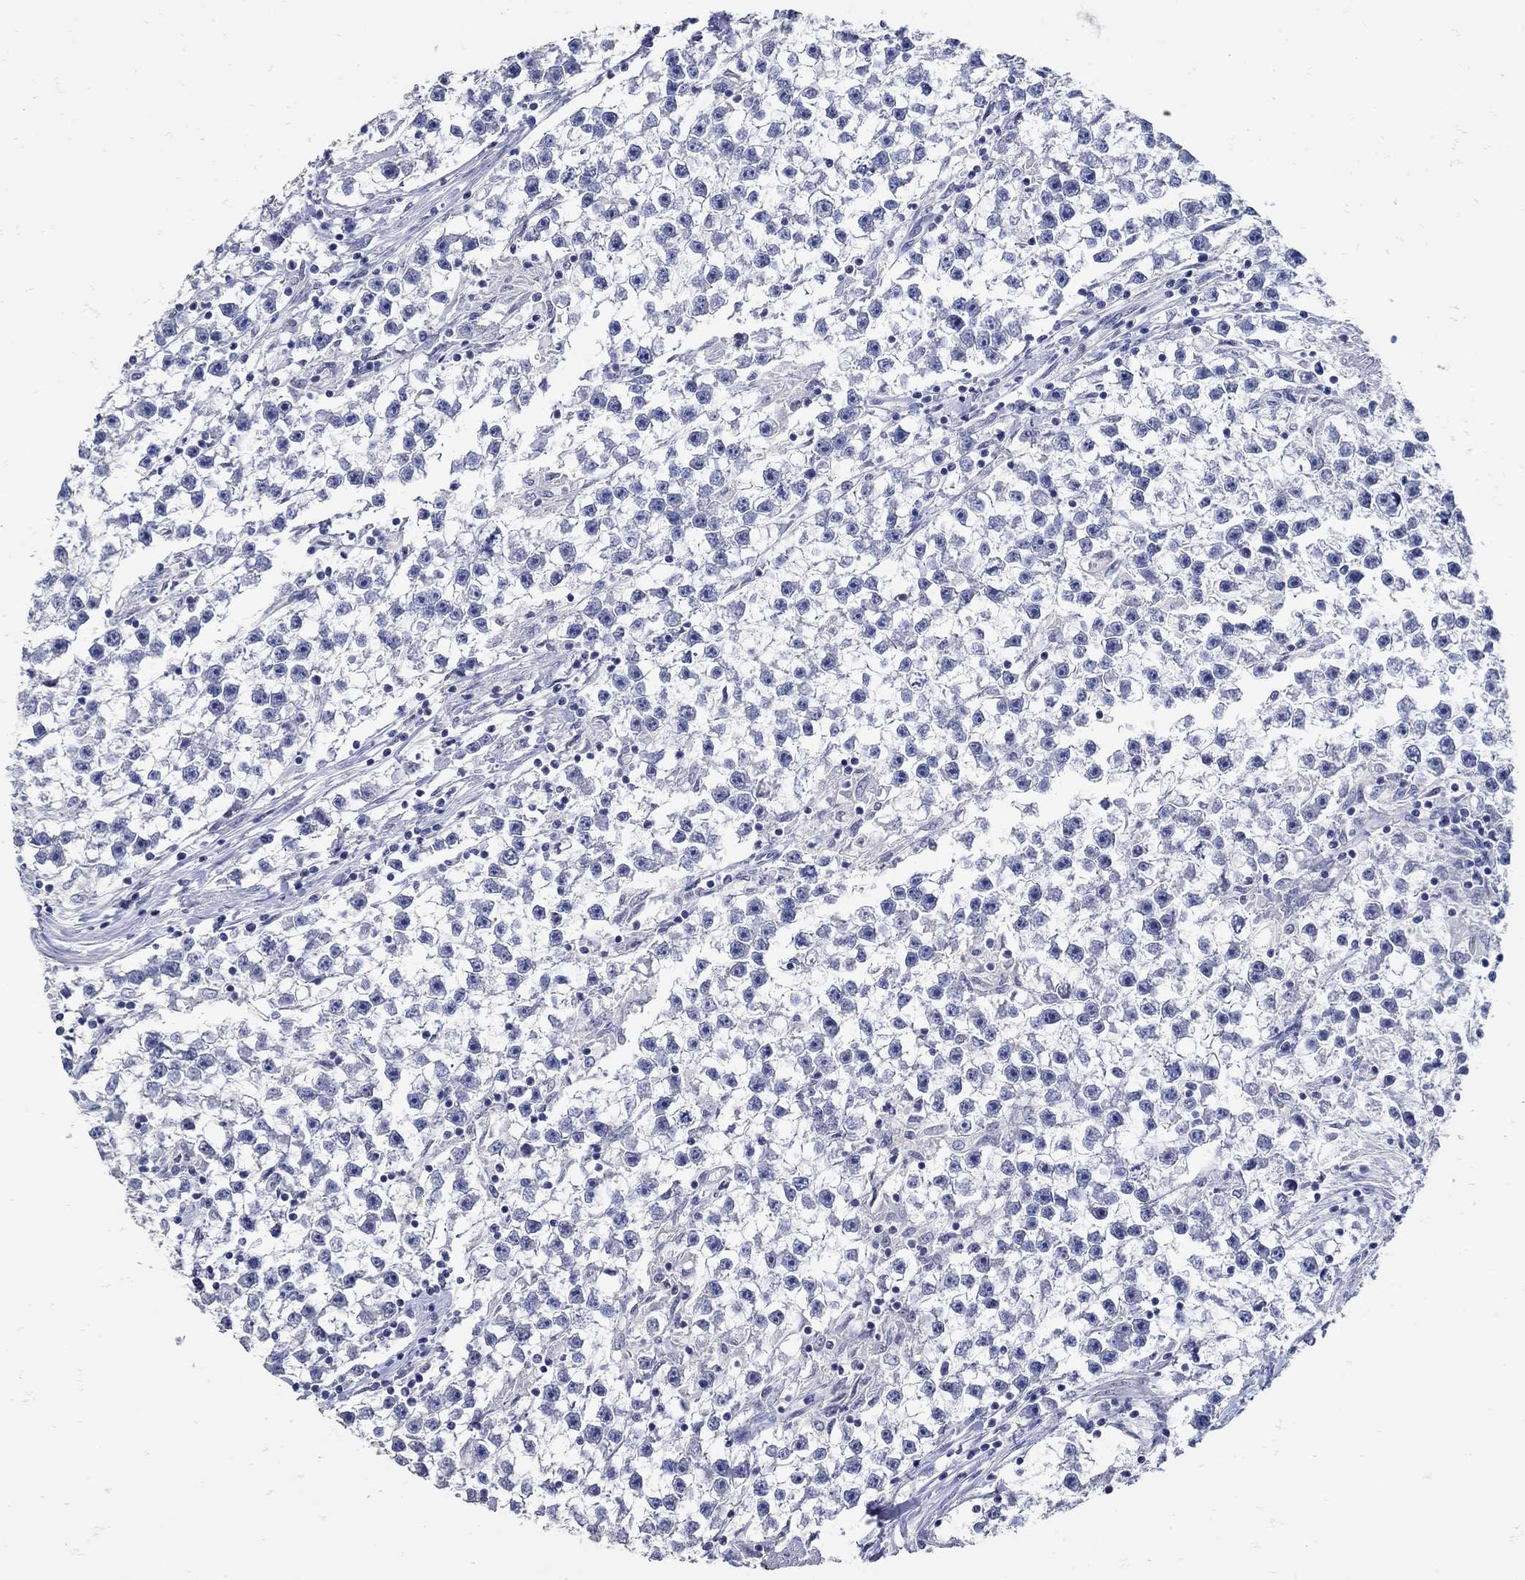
{"staining": {"intensity": "negative", "quantity": "none", "location": "none"}, "tissue": "testis cancer", "cell_type": "Tumor cells", "image_type": "cancer", "snomed": [{"axis": "morphology", "description": "Seminoma, NOS"}, {"axis": "topography", "description": "Testis"}], "caption": "Tumor cells are negative for protein expression in human testis cancer. (DAB (3,3'-diaminobenzidine) IHC with hematoxylin counter stain).", "gene": "KCNN3", "patient": {"sex": "male", "age": 59}}